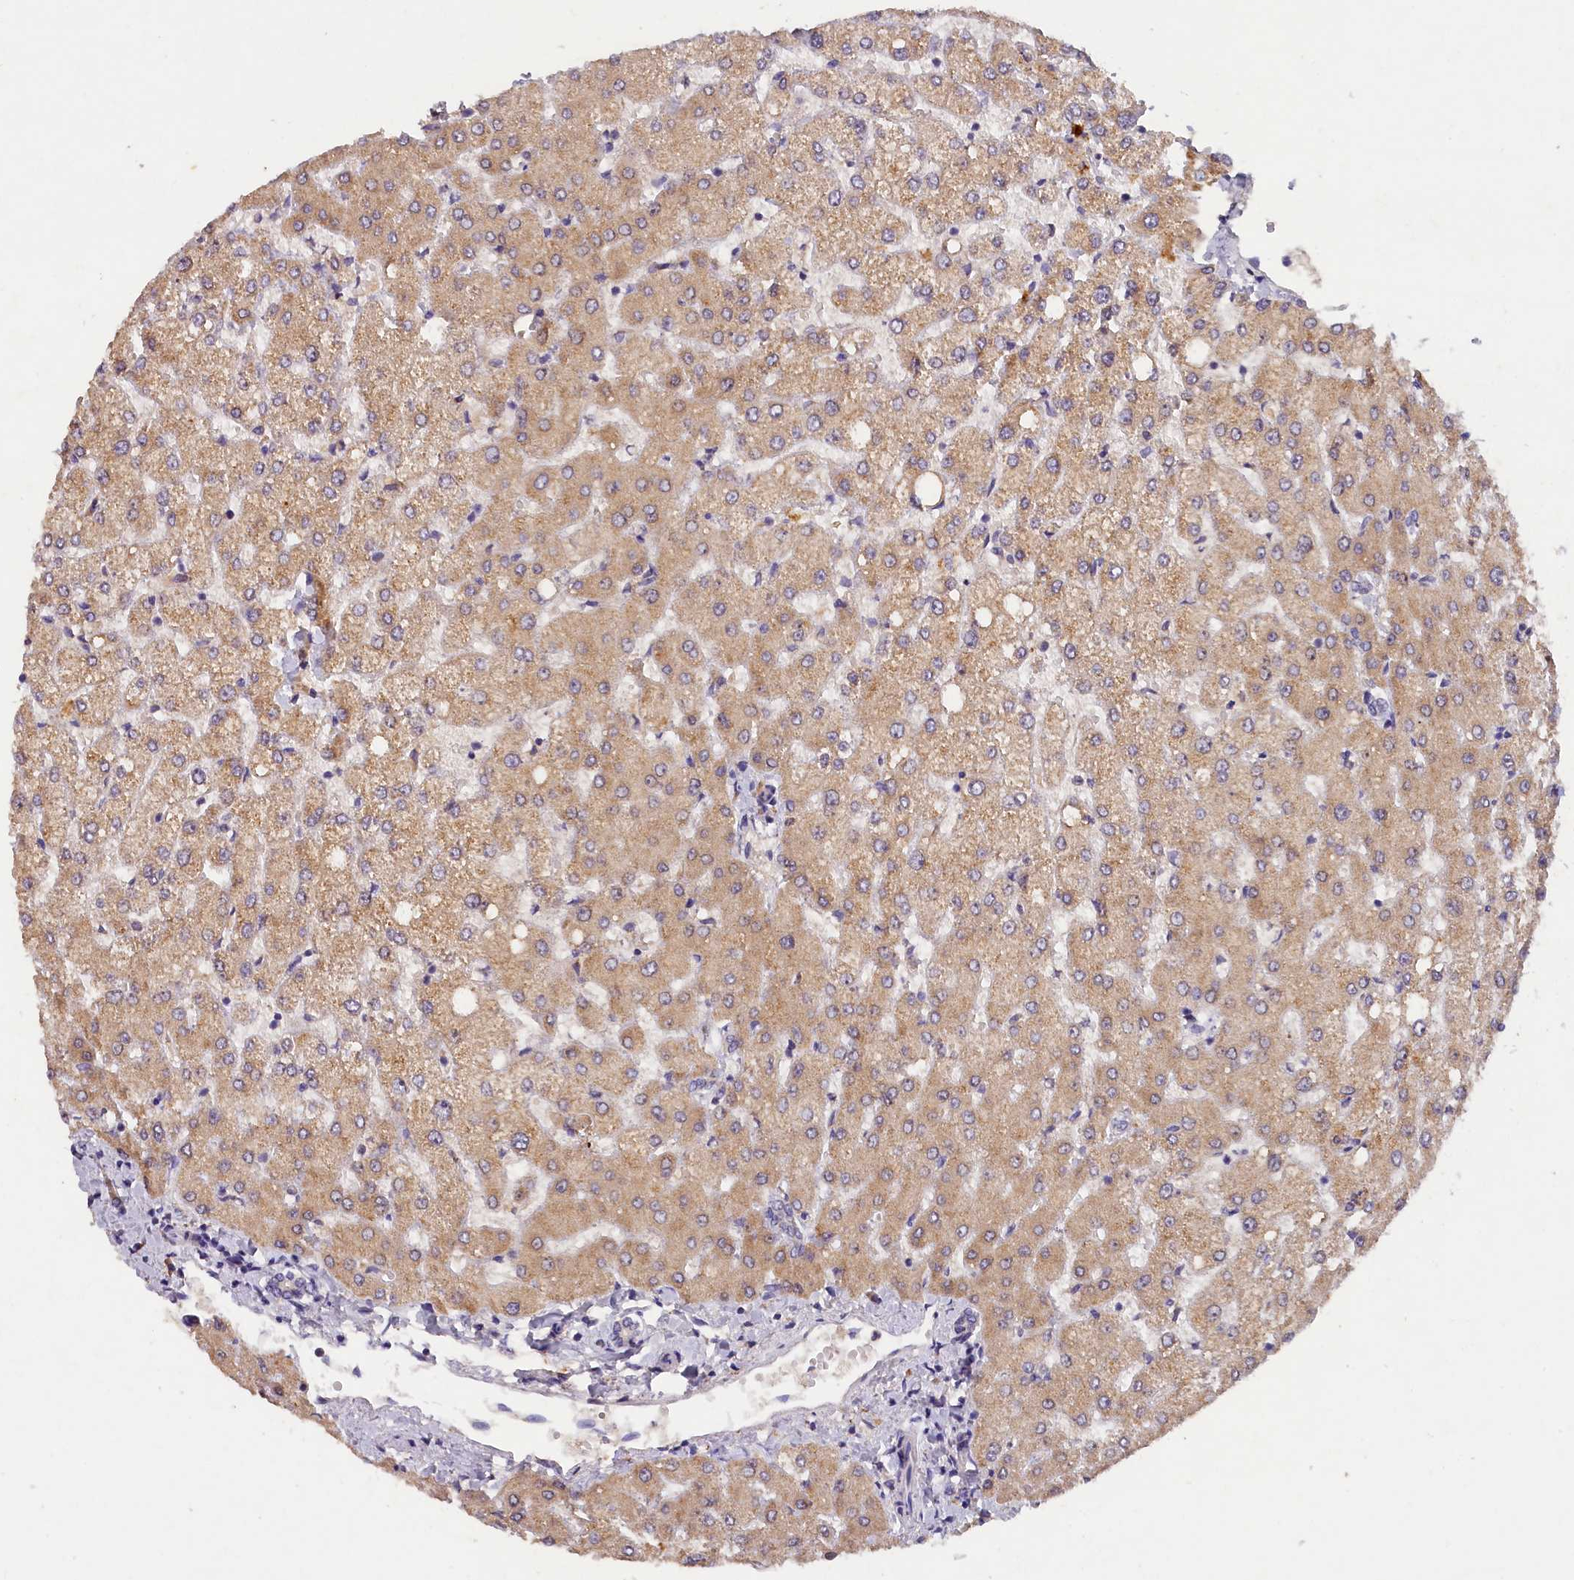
{"staining": {"intensity": "negative", "quantity": "none", "location": "none"}, "tissue": "liver", "cell_type": "Cholangiocytes", "image_type": "normal", "snomed": [{"axis": "morphology", "description": "Normal tissue, NOS"}, {"axis": "topography", "description": "Liver"}], "caption": "A histopathology image of human liver is negative for staining in cholangiocytes. Brightfield microscopy of immunohistochemistry (IHC) stained with DAB (brown) and hematoxylin (blue), captured at high magnification.", "gene": "ST7L", "patient": {"sex": "female", "age": 54}}